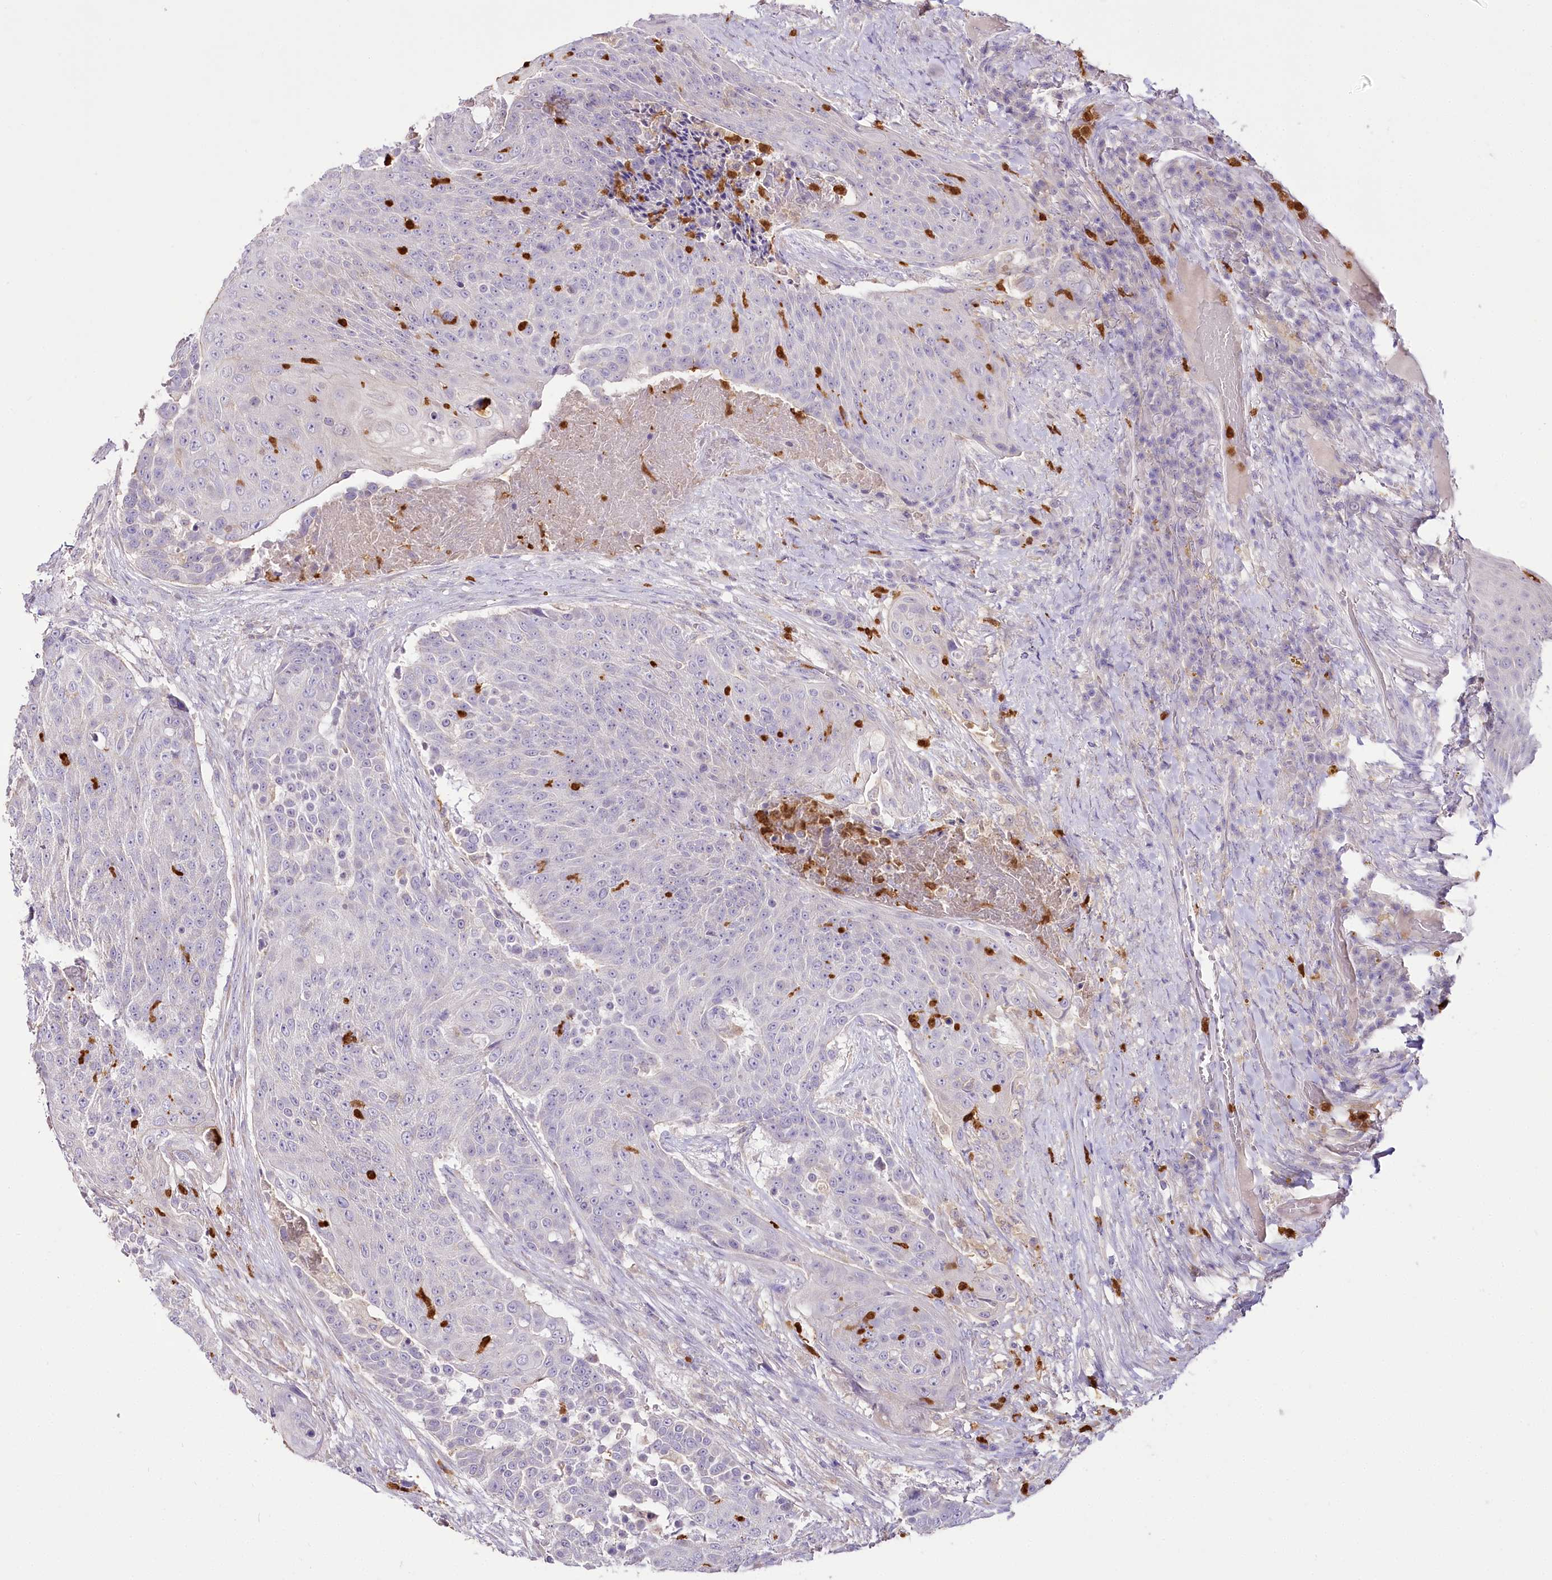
{"staining": {"intensity": "negative", "quantity": "none", "location": "none"}, "tissue": "urothelial cancer", "cell_type": "Tumor cells", "image_type": "cancer", "snomed": [{"axis": "morphology", "description": "Urothelial carcinoma, High grade"}, {"axis": "topography", "description": "Urinary bladder"}], "caption": "A high-resolution micrograph shows immunohistochemistry staining of urothelial cancer, which demonstrates no significant staining in tumor cells.", "gene": "DPYD", "patient": {"sex": "female", "age": 63}}